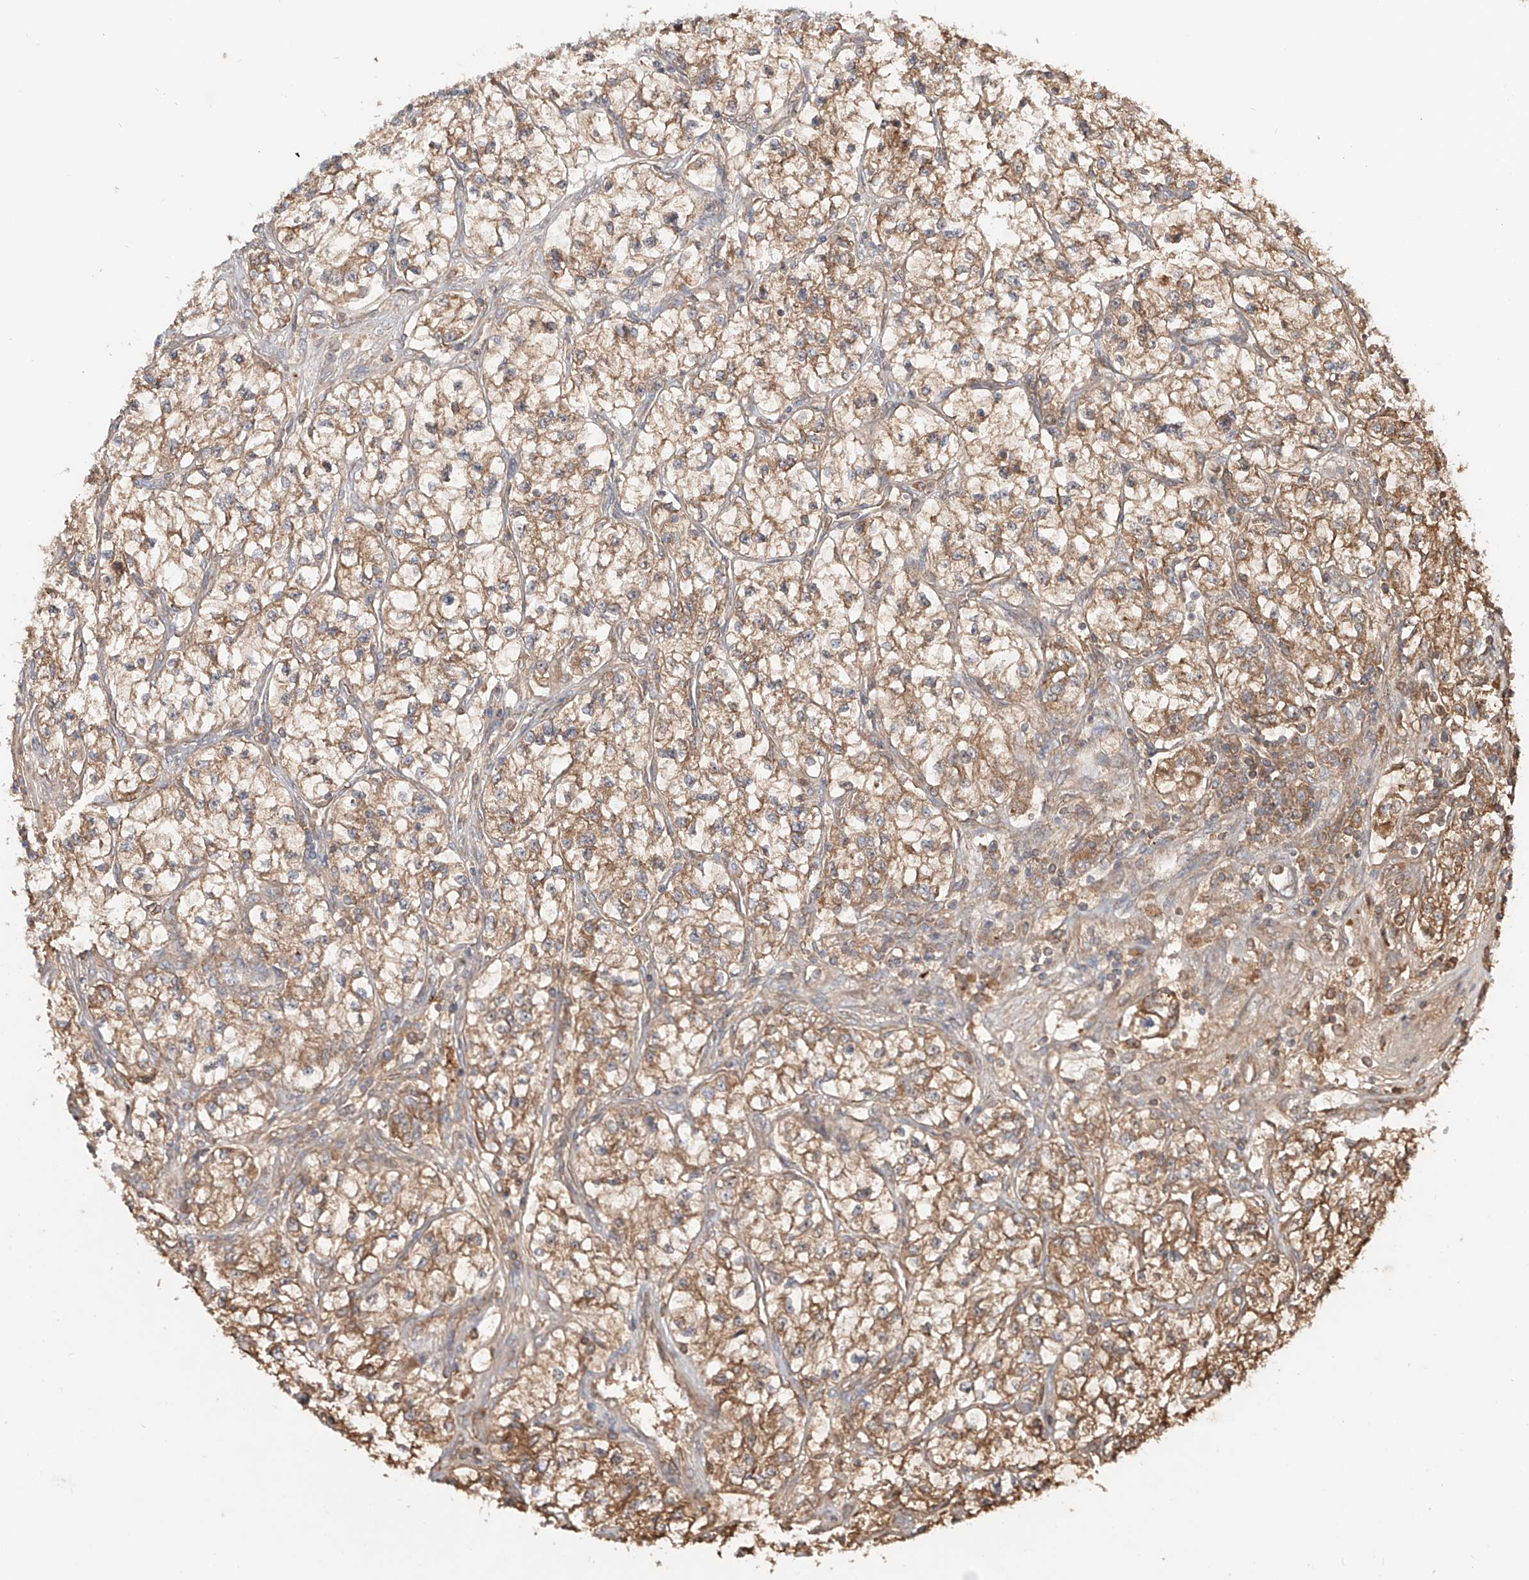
{"staining": {"intensity": "moderate", "quantity": ">75%", "location": "cytoplasmic/membranous"}, "tissue": "renal cancer", "cell_type": "Tumor cells", "image_type": "cancer", "snomed": [{"axis": "morphology", "description": "Adenocarcinoma, NOS"}, {"axis": "topography", "description": "Kidney"}], "caption": "Tumor cells demonstrate moderate cytoplasmic/membranous expression in about >75% of cells in renal adenocarcinoma. Immunohistochemistry stains the protein in brown and the nuclei are stained blue.", "gene": "ERO1A", "patient": {"sex": "female", "age": 57}}